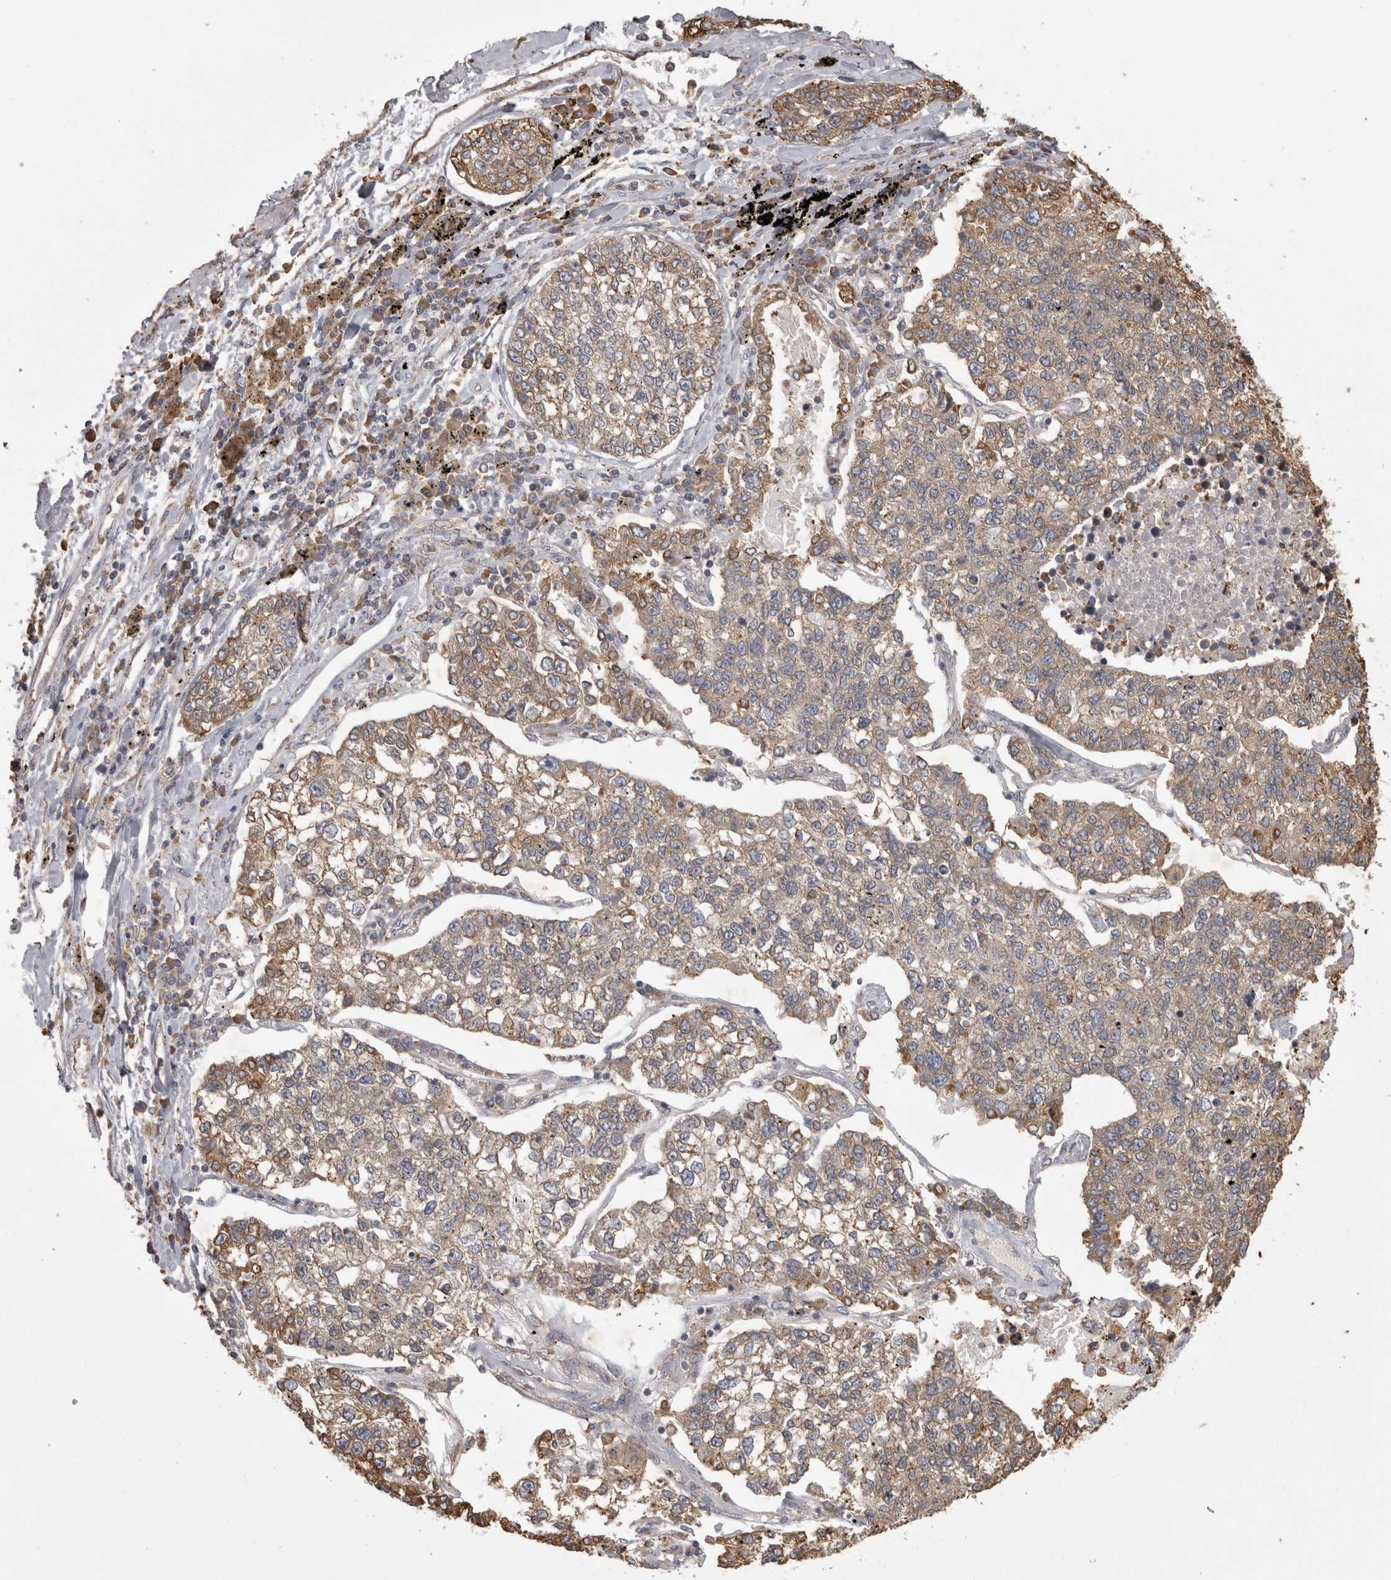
{"staining": {"intensity": "moderate", "quantity": ">75%", "location": "cytoplasmic/membranous"}, "tissue": "lung cancer", "cell_type": "Tumor cells", "image_type": "cancer", "snomed": [{"axis": "morphology", "description": "Adenocarcinoma, NOS"}, {"axis": "topography", "description": "Lung"}], "caption": "A medium amount of moderate cytoplasmic/membranous staining is appreciated in approximately >75% of tumor cells in lung adenocarcinoma tissue.", "gene": "PON2", "patient": {"sex": "male", "age": 49}}